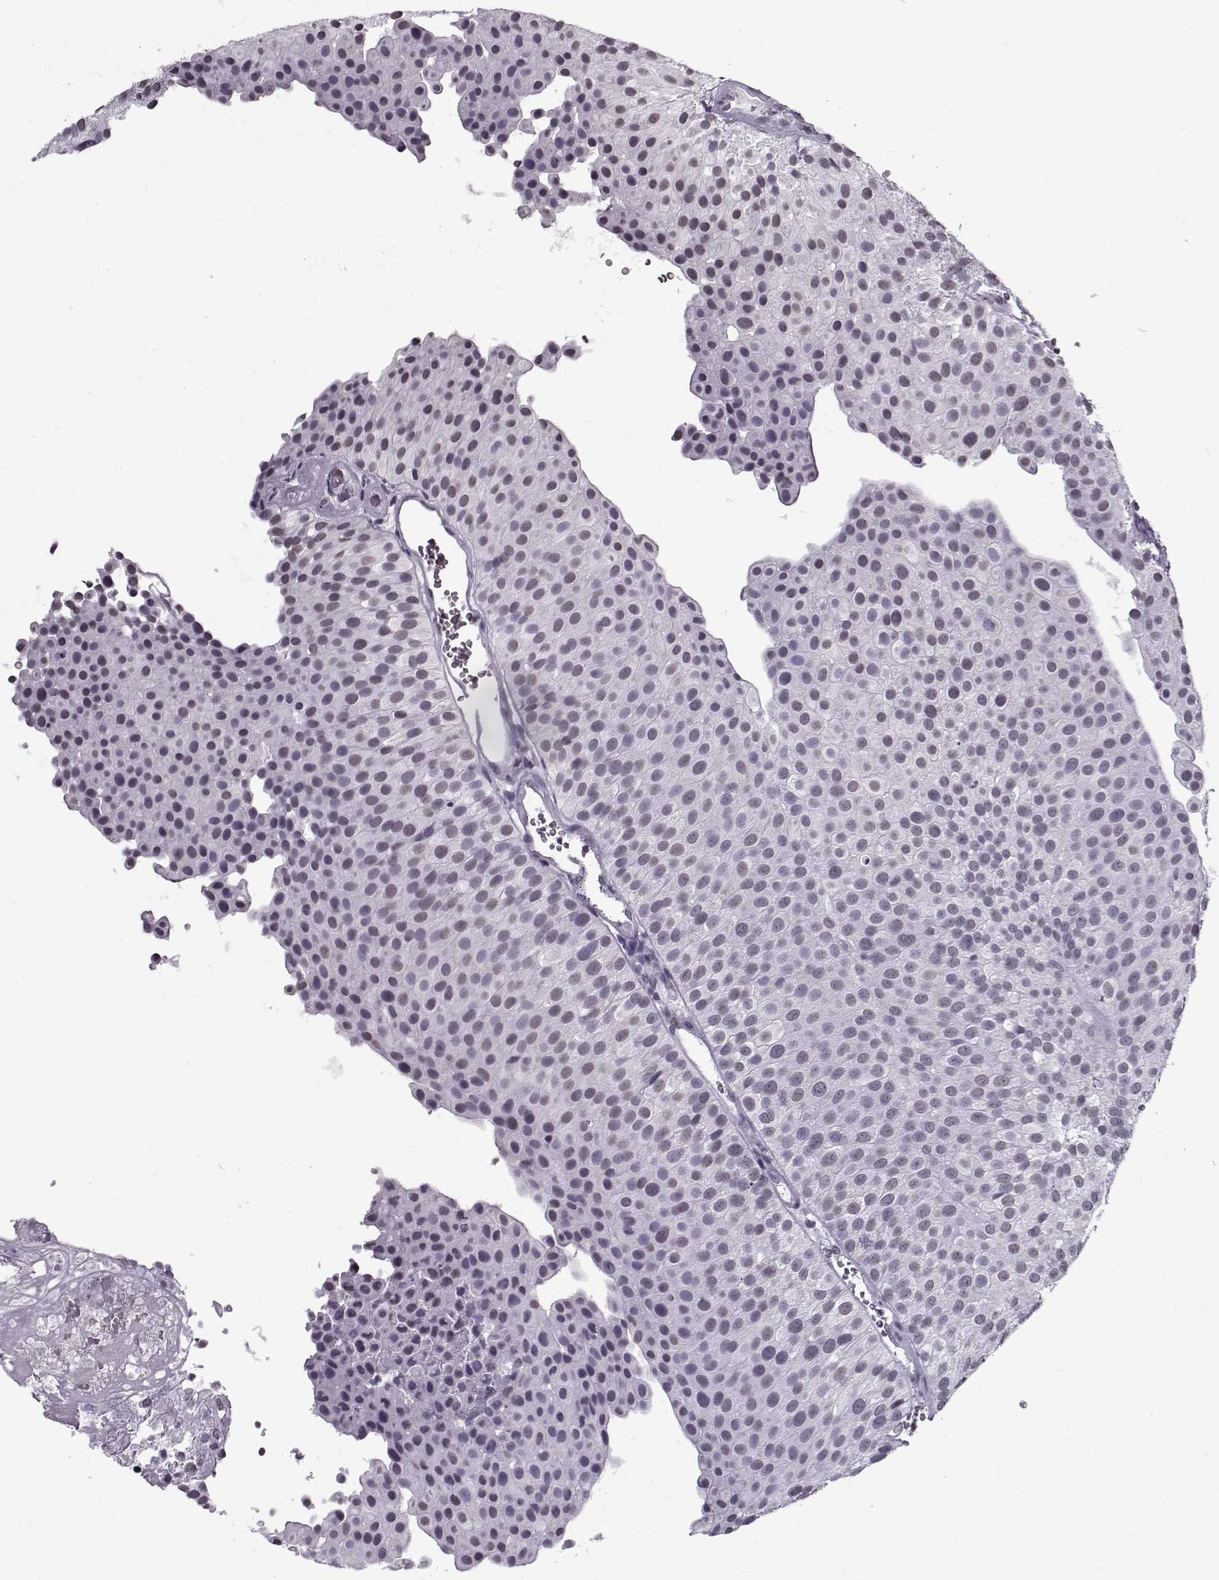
{"staining": {"intensity": "negative", "quantity": "none", "location": "none"}, "tissue": "urothelial cancer", "cell_type": "Tumor cells", "image_type": "cancer", "snomed": [{"axis": "morphology", "description": "Urothelial carcinoma, Low grade"}, {"axis": "topography", "description": "Urinary bladder"}], "caption": "Tumor cells show no significant protein positivity in urothelial cancer.", "gene": "PRMT8", "patient": {"sex": "female", "age": 87}}